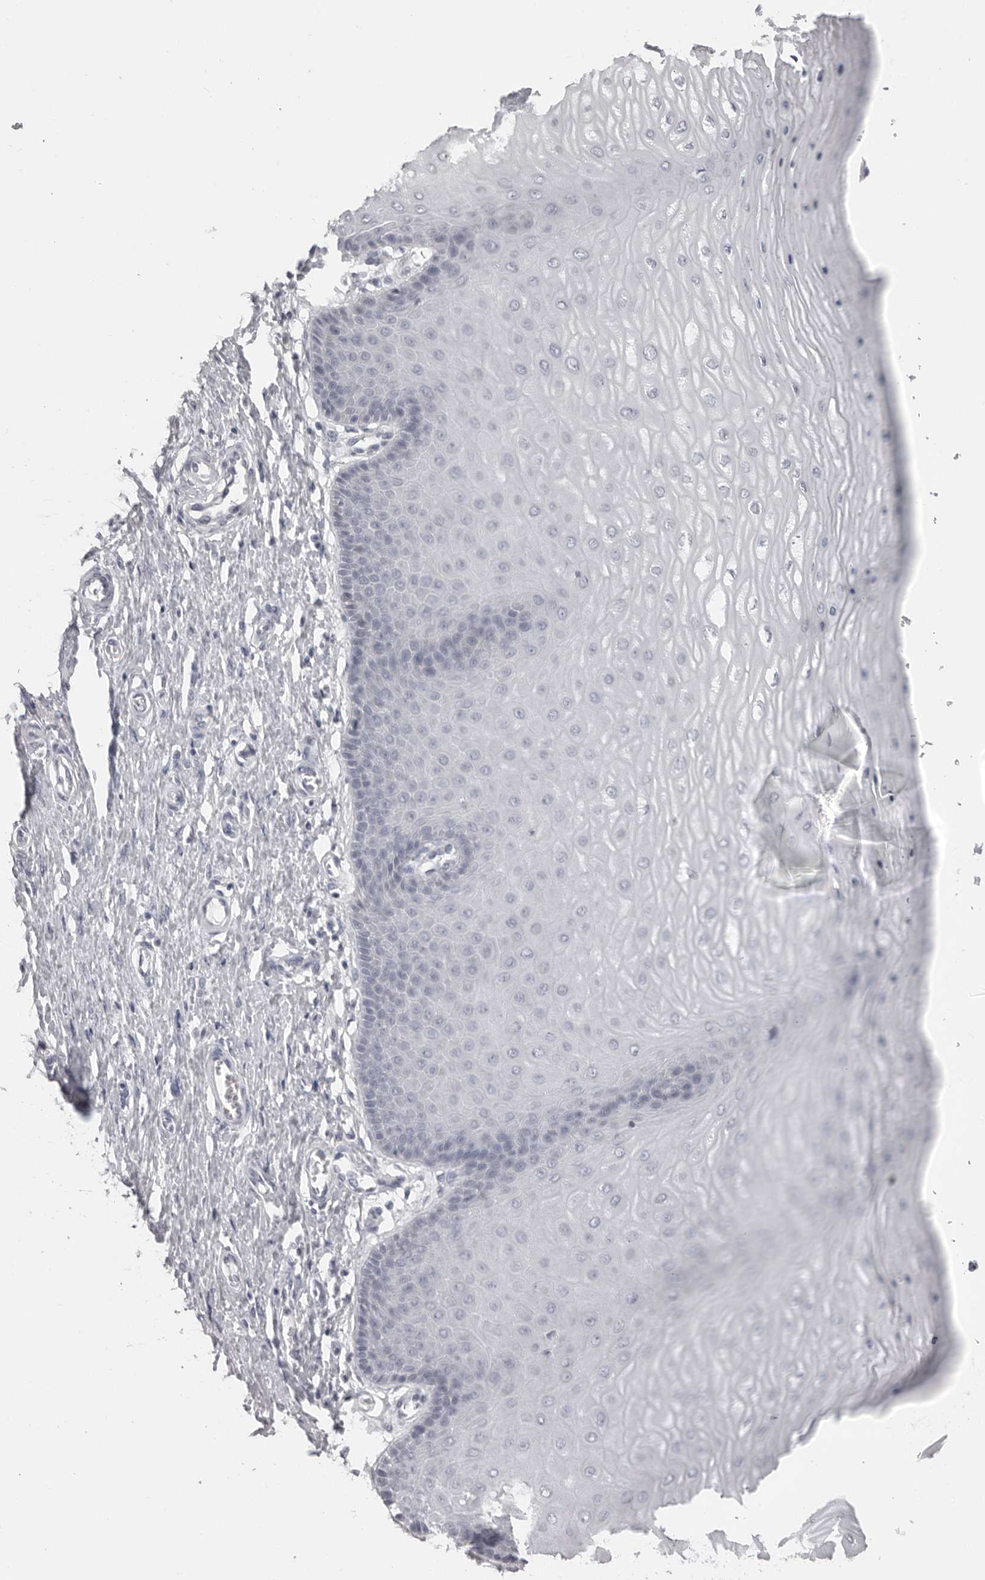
{"staining": {"intensity": "weak", "quantity": "<25%", "location": "cytoplasmic/membranous"}, "tissue": "cervix", "cell_type": "Glandular cells", "image_type": "normal", "snomed": [{"axis": "morphology", "description": "Normal tissue, NOS"}, {"axis": "topography", "description": "Cervix"}], "caption": "DAB immunohistochemical staining of unremarkable cervix displays no significant staining in glandular cells.", "gene": "DNALI1", "patient": {"sex": "female", "age": 55}}